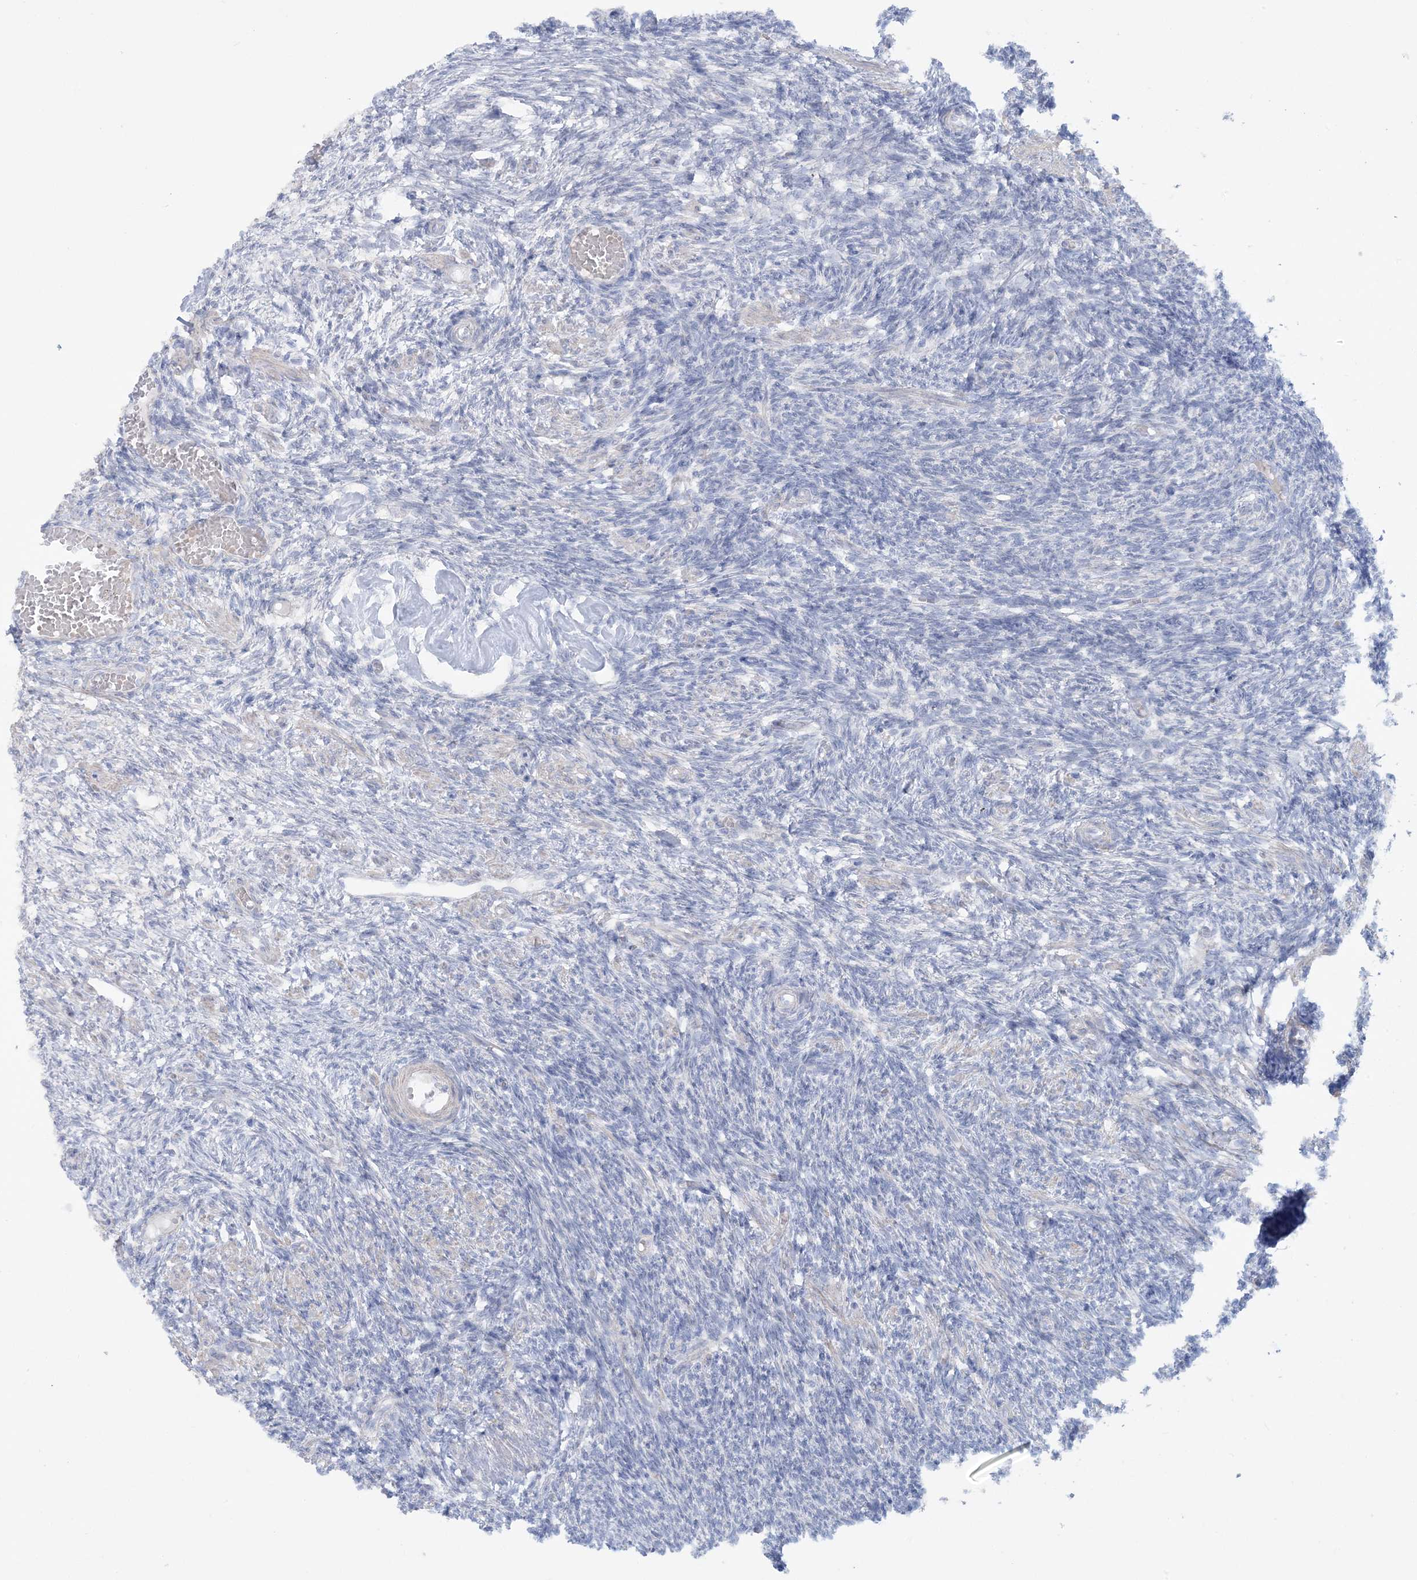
{"staining": {"intensity": "moderate", "quantity": "<25%", "location": "cytoplasmic/membranous"}, "tissue": "ovary", "cell_type": "Ovarian stroma cells", "image_type": "normal", "snomed": [{"axis": "morphology", "description": "Normal tissue, NOS"}, {"axis": "topography", "description": "Ovary"}], "caption": "Brown immunohistochemical staining in unremarkable ovary shows moderate cytoplasmic/membranous staining in about <25% of ovarian stroma cells.", "gene": "AGXT", "patient": {"sex": "female", "age": 27}}